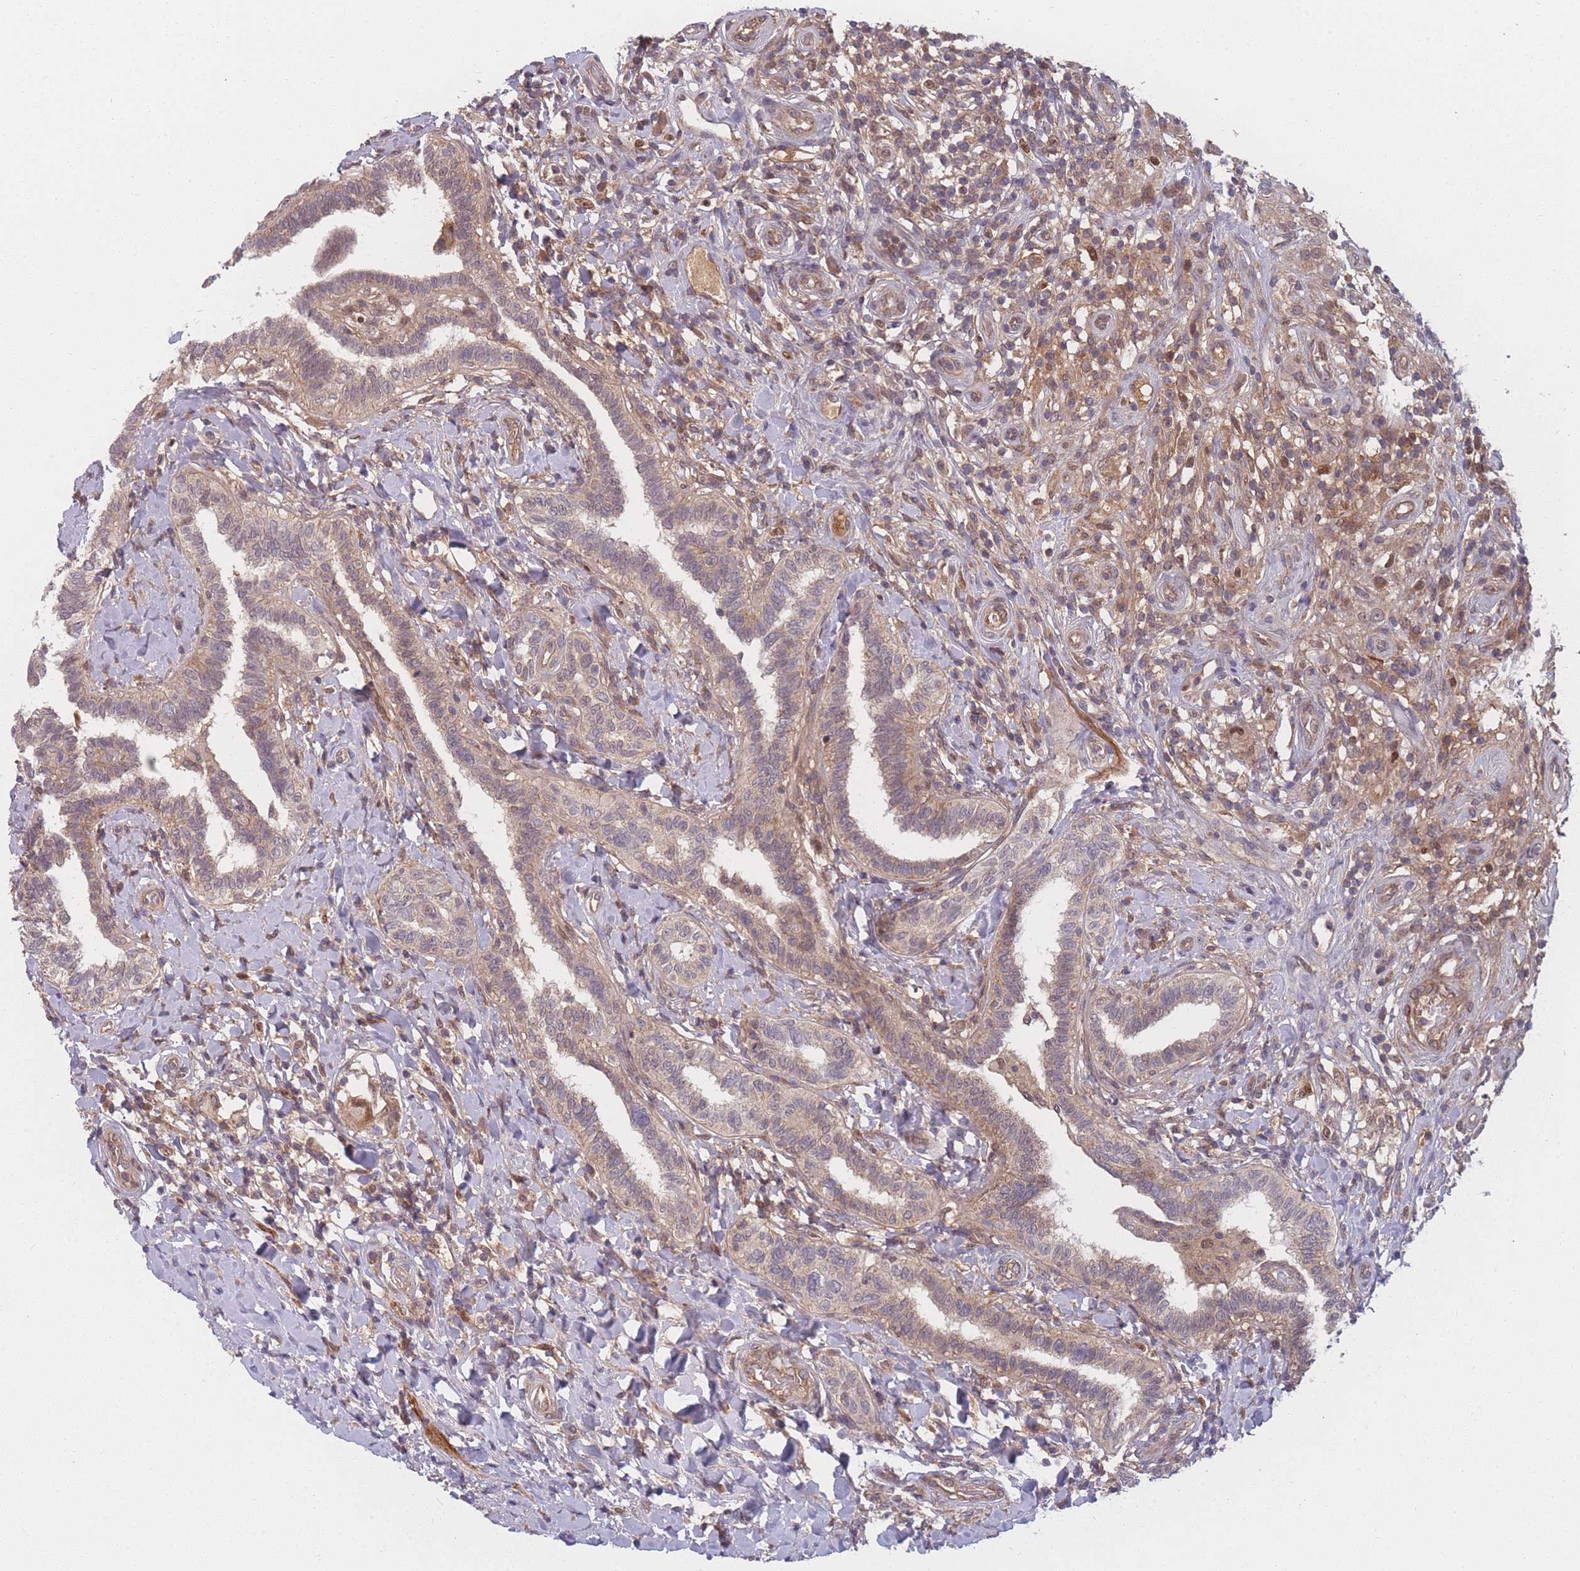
{"staining": {"intensity": "weak", "quantity": ">75%", "location": "cytoplasmic/membranous"}, "tissue": "testis cancer", "cell_type": "Tumor cells", "image_type": "cancer", "snomed": [{"axis": "morphology", "description": "Seminoma, NOS"}, {"axis": "topography", "description": "Testis"}], "caption": "High-magnification brightfield microscopy of seminoma (testis) stained with DAB (brown) and counterstained with hematoxylin (blue). tumor cells exhibit weak cytoplasmic/membranous staining is present in about>75% of cells. (Stains: DAB (3,3'-diaminobenzidine) in brown, nuclei in blue, Microscopy: brightfield microscopy at high magnification).", "gene": "FAM153A", "patient": {"sex": "male", "age": 49}}